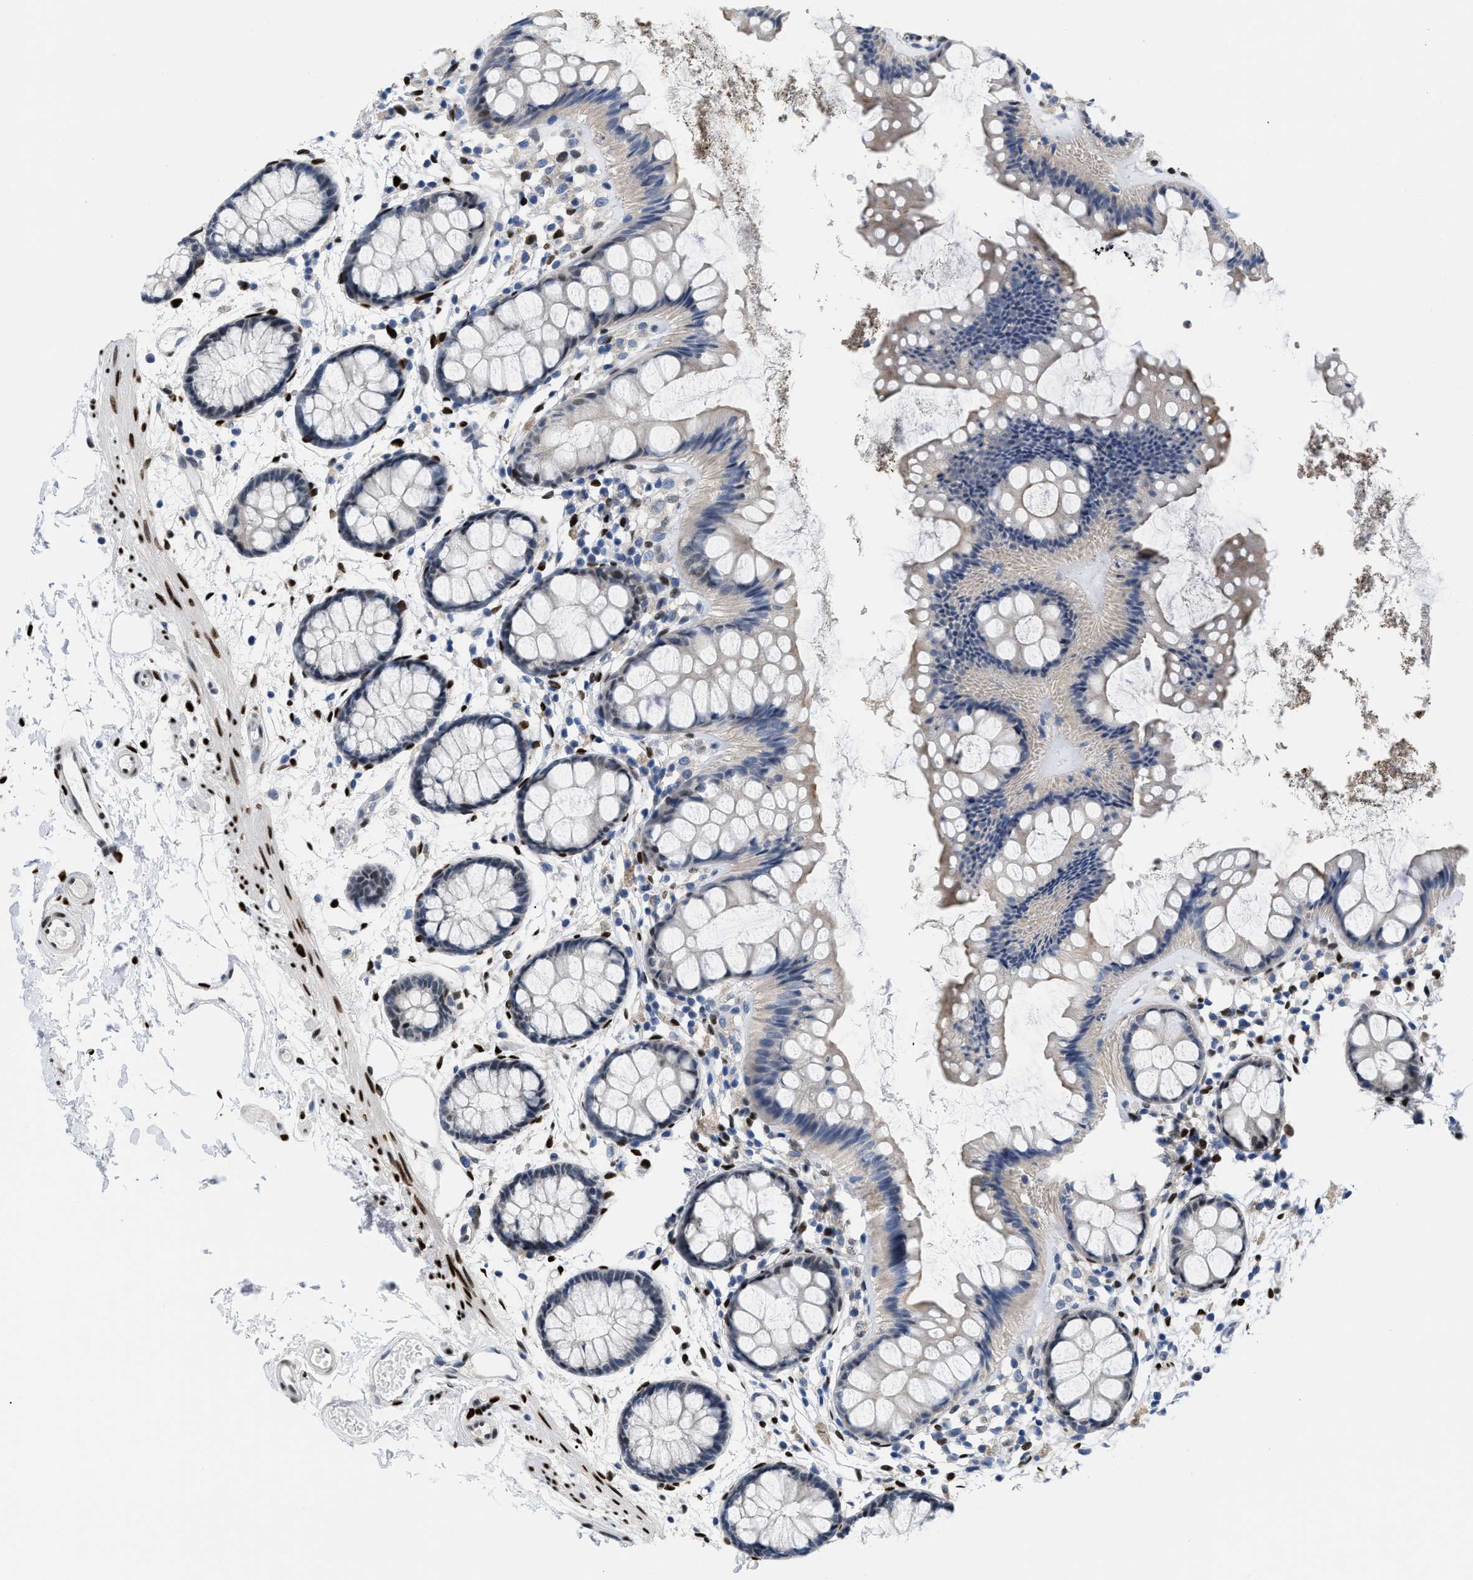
{"staining": {"intensity": "moderate", "quantity": "<25%", "location": "nuclear"}, "tissue": "rectum", "cell_type": "Glandular cells", "image_type": "normal", "snomed": [{"axis": "morphology", "description": "Normal tissue, NOS"}, {"axis": "topography", "description": "Rectum"}], "caption": "Moderate nuclear staining is seen in approximately <25% of glandular cells in normal rectum. (Stains: DAB in brown, nuclei in blue, Microscopy: brightfield microscopy at high magnification).", "gene": "NFIX", "patient": {"sex": "female", "age": 66}}